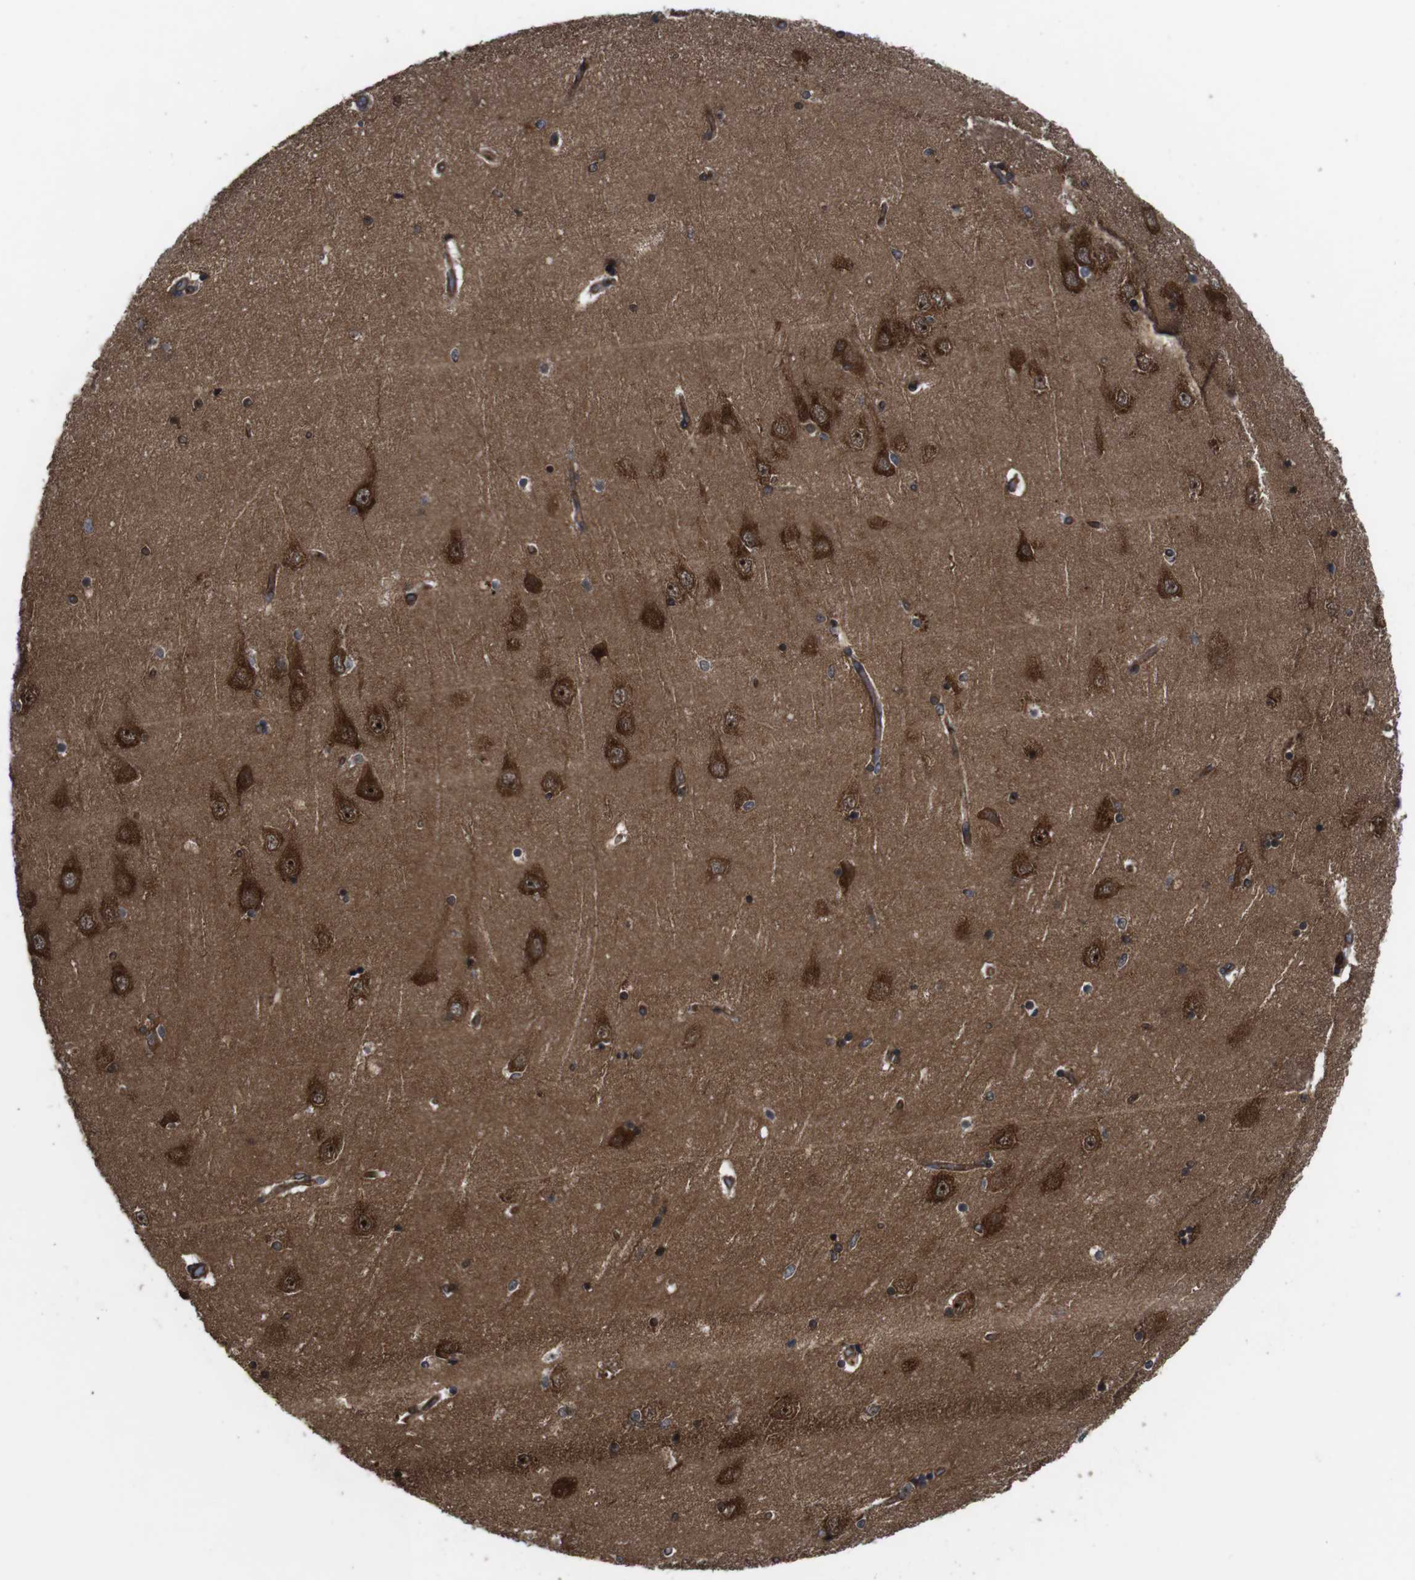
{"staining": {"intensity": "moderate", "quantity": "25%-75%", "location": "cytoplasmic/membranous,nuclear"}, "tissue": "hippocampus", "cell_type": "Glial cells", "image_type": "normal", "snomed": [{"axis": "morphology", "description": "Normal tissue, NOS"}, {"axis": "topography", "description": "Hippocampus"}], "caption": "Protein analysis of unremarkable hippocampus displays moderate cytoplasmic/membranous,nuclear staining in about 25%-75% of glial cells. The protein is shown in brown color, while the nuclei are stained blue.", "gene": "PTGER4", "patient": {"sex": "female", "age": 54}}